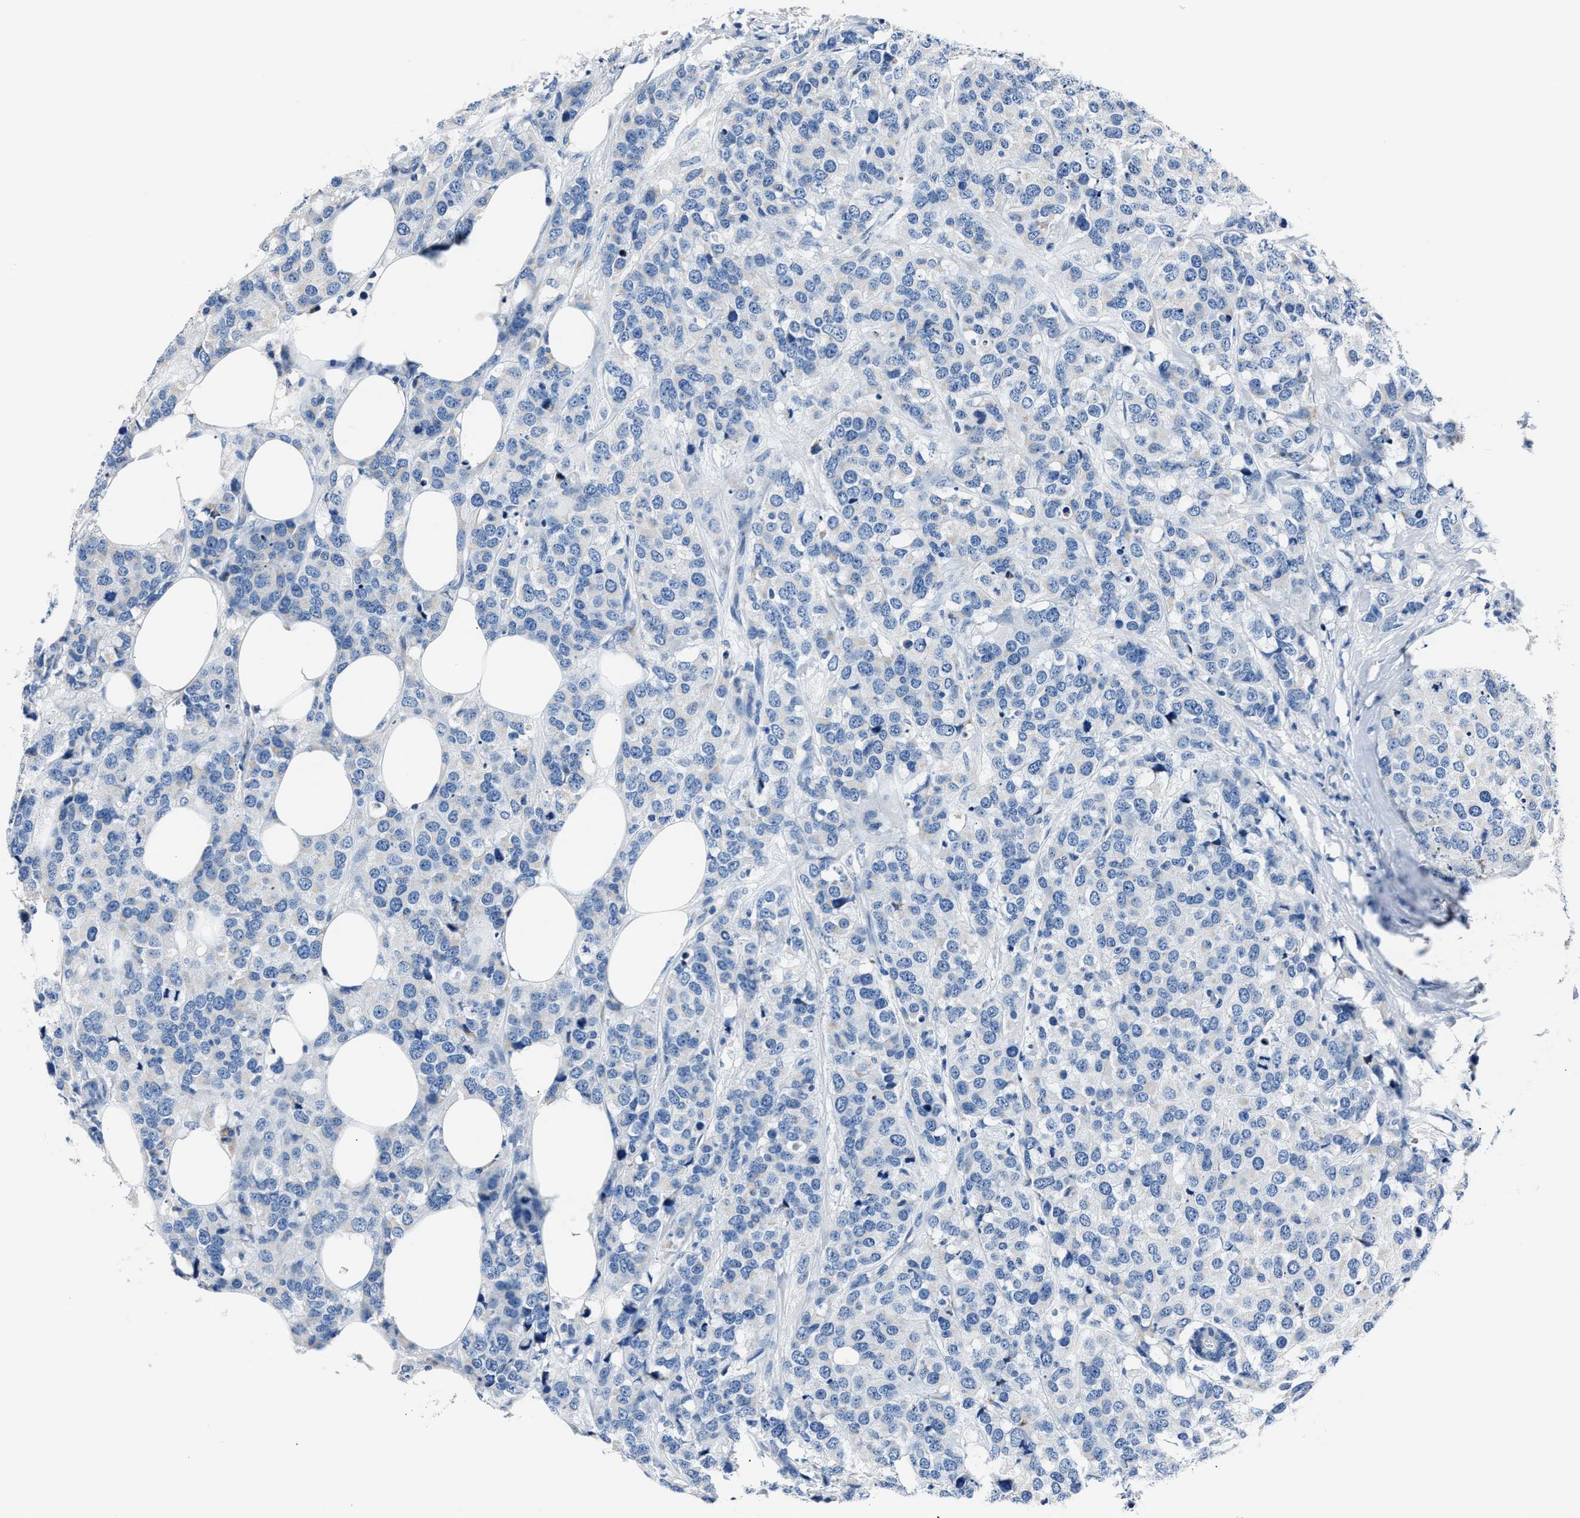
{"staining": {"intensity": "negative", "quantity": "none", "location": "none"}, "tissue": "breast cancer", "cell_type": "Tumor cells", "image_type": "cancer", "snomed": [{"axis": "morphology", "description": "Lobular carcinoma"}, {"axis": "topography", "description": "Breast"}], "caption": "Protein analysis of breast lobular carcinoma reveals no significant expression in tumor cells.", "gene": "DNAJC24", "patient": {"sex": "female", "age": 59}}